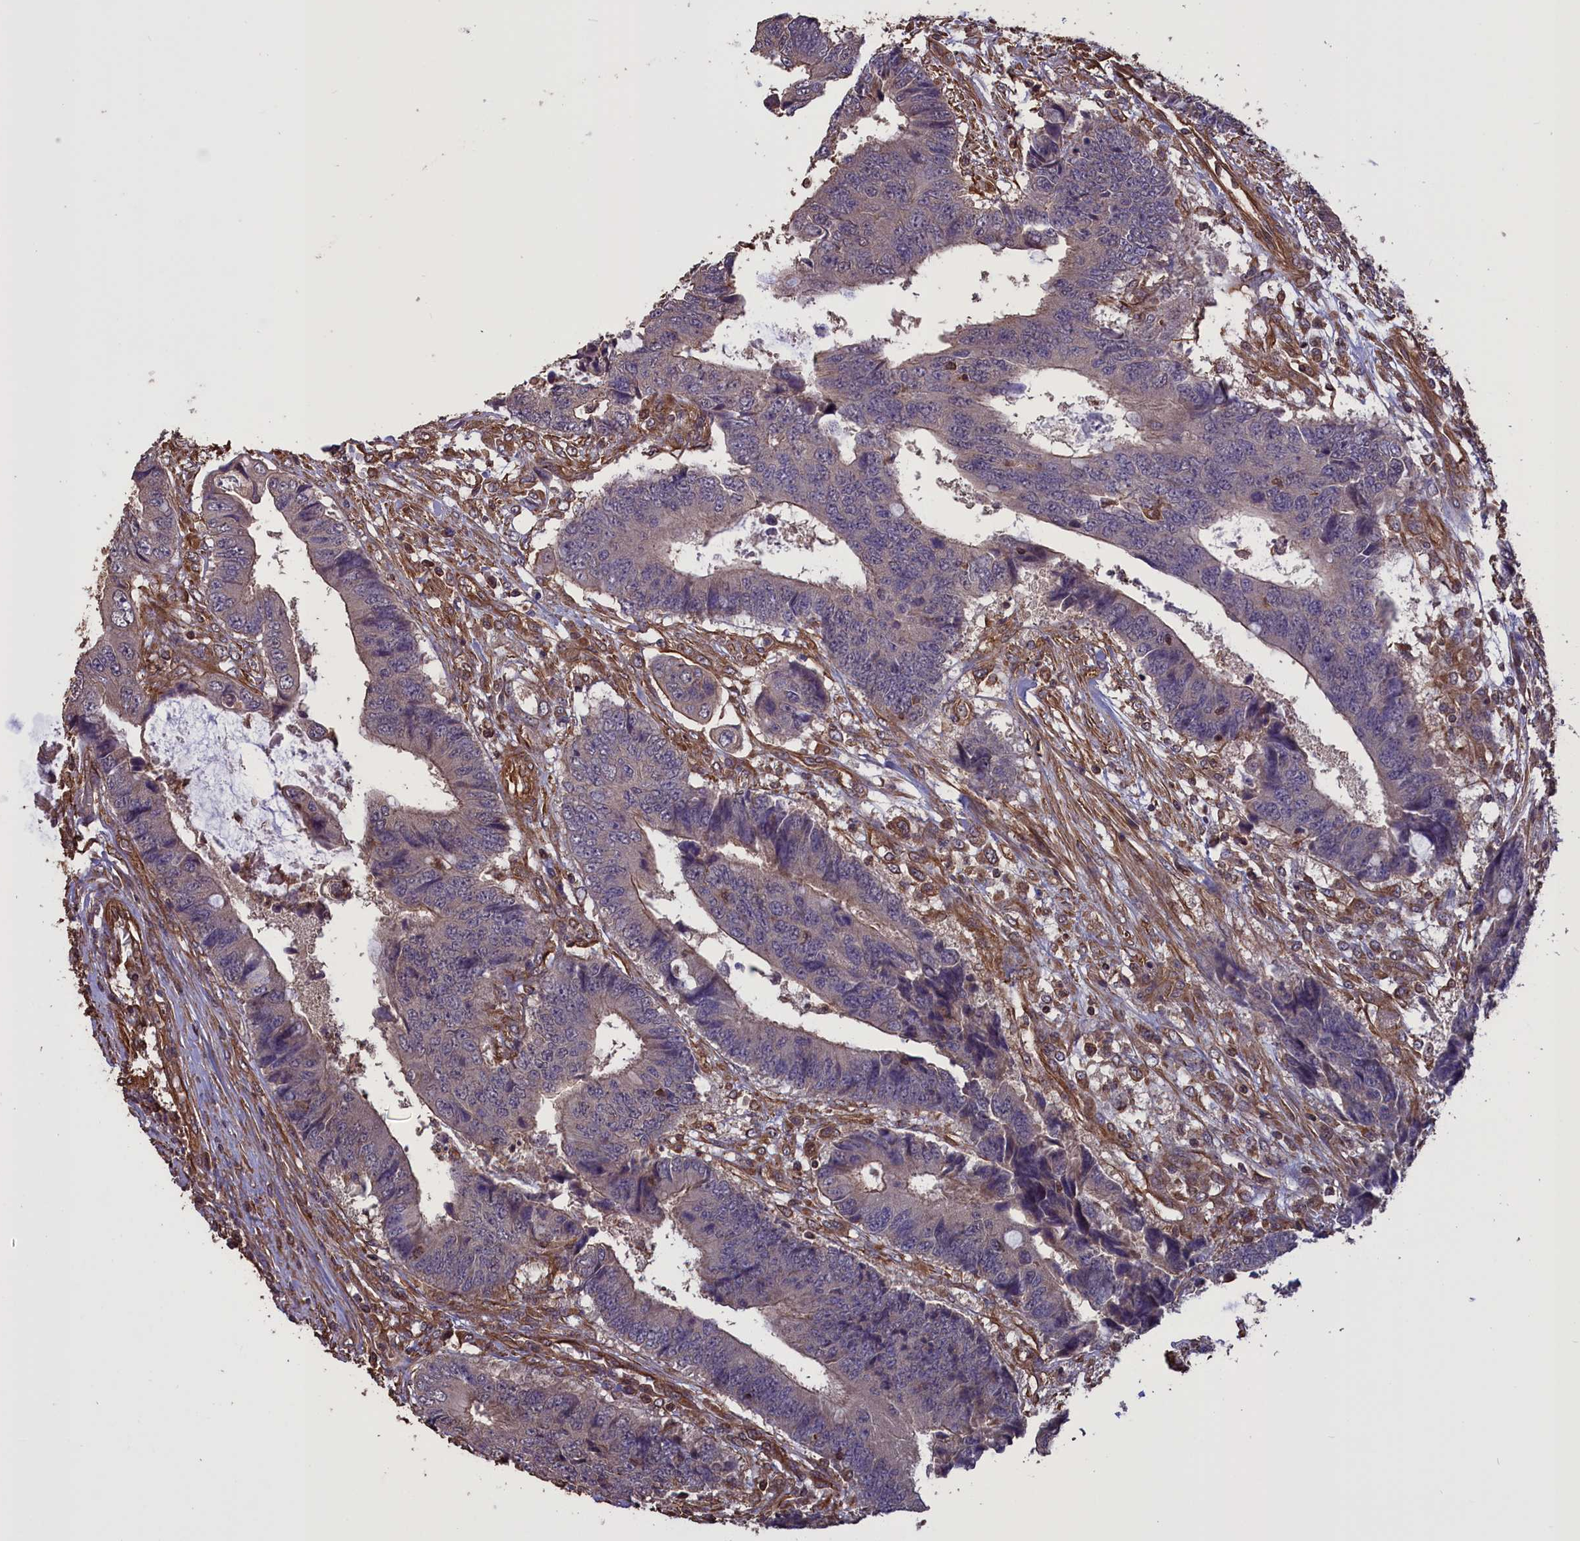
{"staining": {"intensity": "negative", "quantity": "none", "location": "none"}, "tissue": "colorectal cancer", "cell_type": "Tumor cells", "image_type": "cancer", "snomed": [{"axis": "morphology", "description": "Adenocarcinoma, NOS"}, {"axis": "topography", "description": "Rectum"}], "caption": "A micrograph of colorectal adenocarcinoma stained for a protein displays no brown staining in tumor cells. Nuclei are stained in blue.", "gene": "DAPK3", "patient": {"sex": "male", "age": 84}}